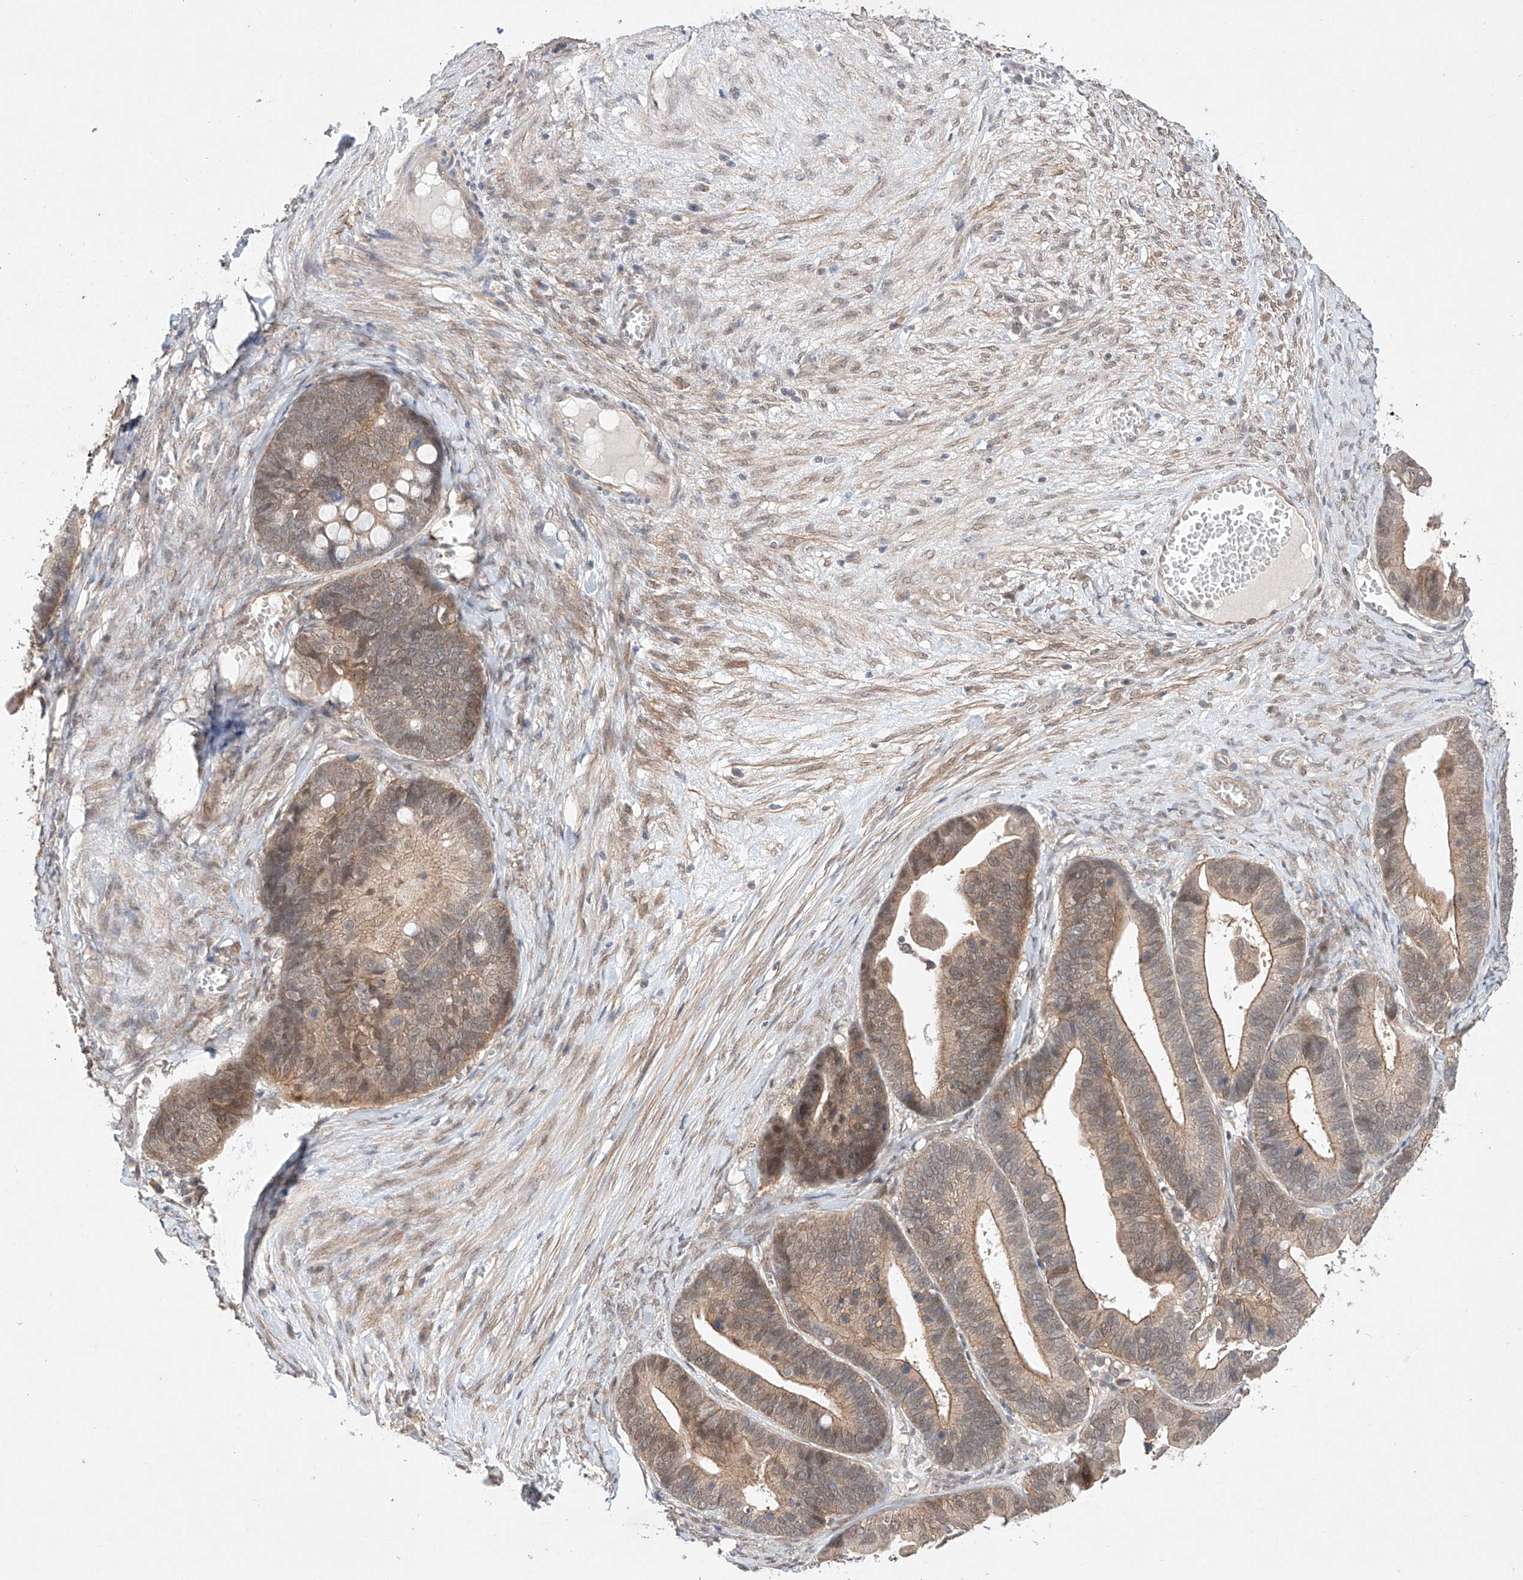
{"staining": {"intensity": "weak", "quantity": ">75%", "location": "cytoplasmic/membranous"}, "tissue": "ovarian cancer", "cell_type": "Tumor cells", "image_type": "cancer", "snomed": [{"axis": "morphology", "description": "Cystadenocarcinoma, serous, NOS"}, {"axis": "topography", "description": "Ovary"}], "caption": "A brown stain labels weak cytoplasmic/membranous positivity of a protein in ovarian cancer tumor cells.", "gene": "TSR2", "patient": {"sex": "female", "age": 56}}